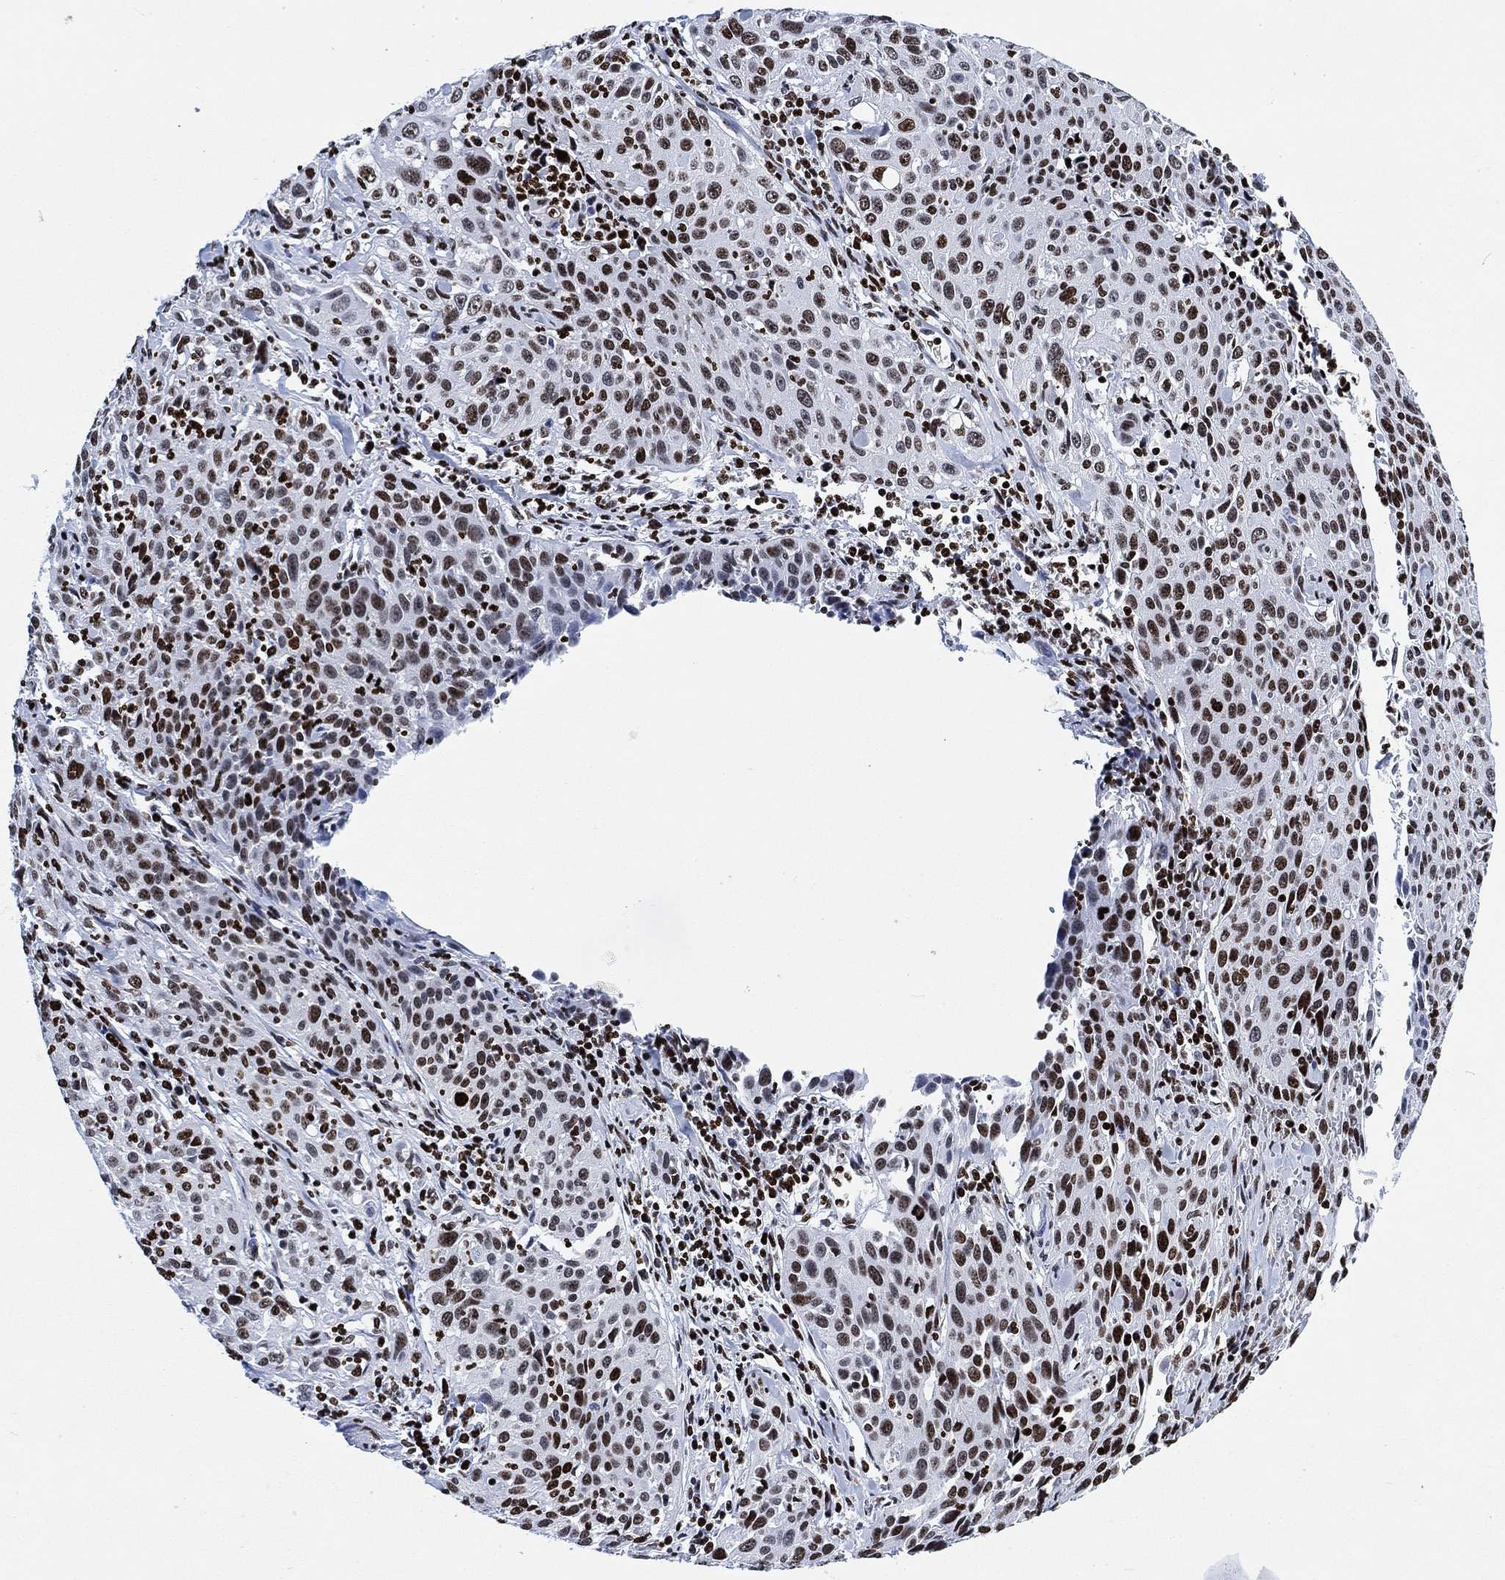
{"staining": {"intensity": "moderate", "quantity": ">75%", "location": "nuclear"}, "tissue": "cervical cancer", "cell_type": "Tumor cells", "image_type": "cancer", "snomed": [{"axis": "morphology", "description": "Squamous cell carcinoma, NOS"}, {"axis": "topography", "description": "Cervix"}], "caption": "Human cervical cancer stained with a protein marker displays moderate staining in tumor cells.", "gene": "H1-10", "patient": {"sex": "female", "age": 26}}